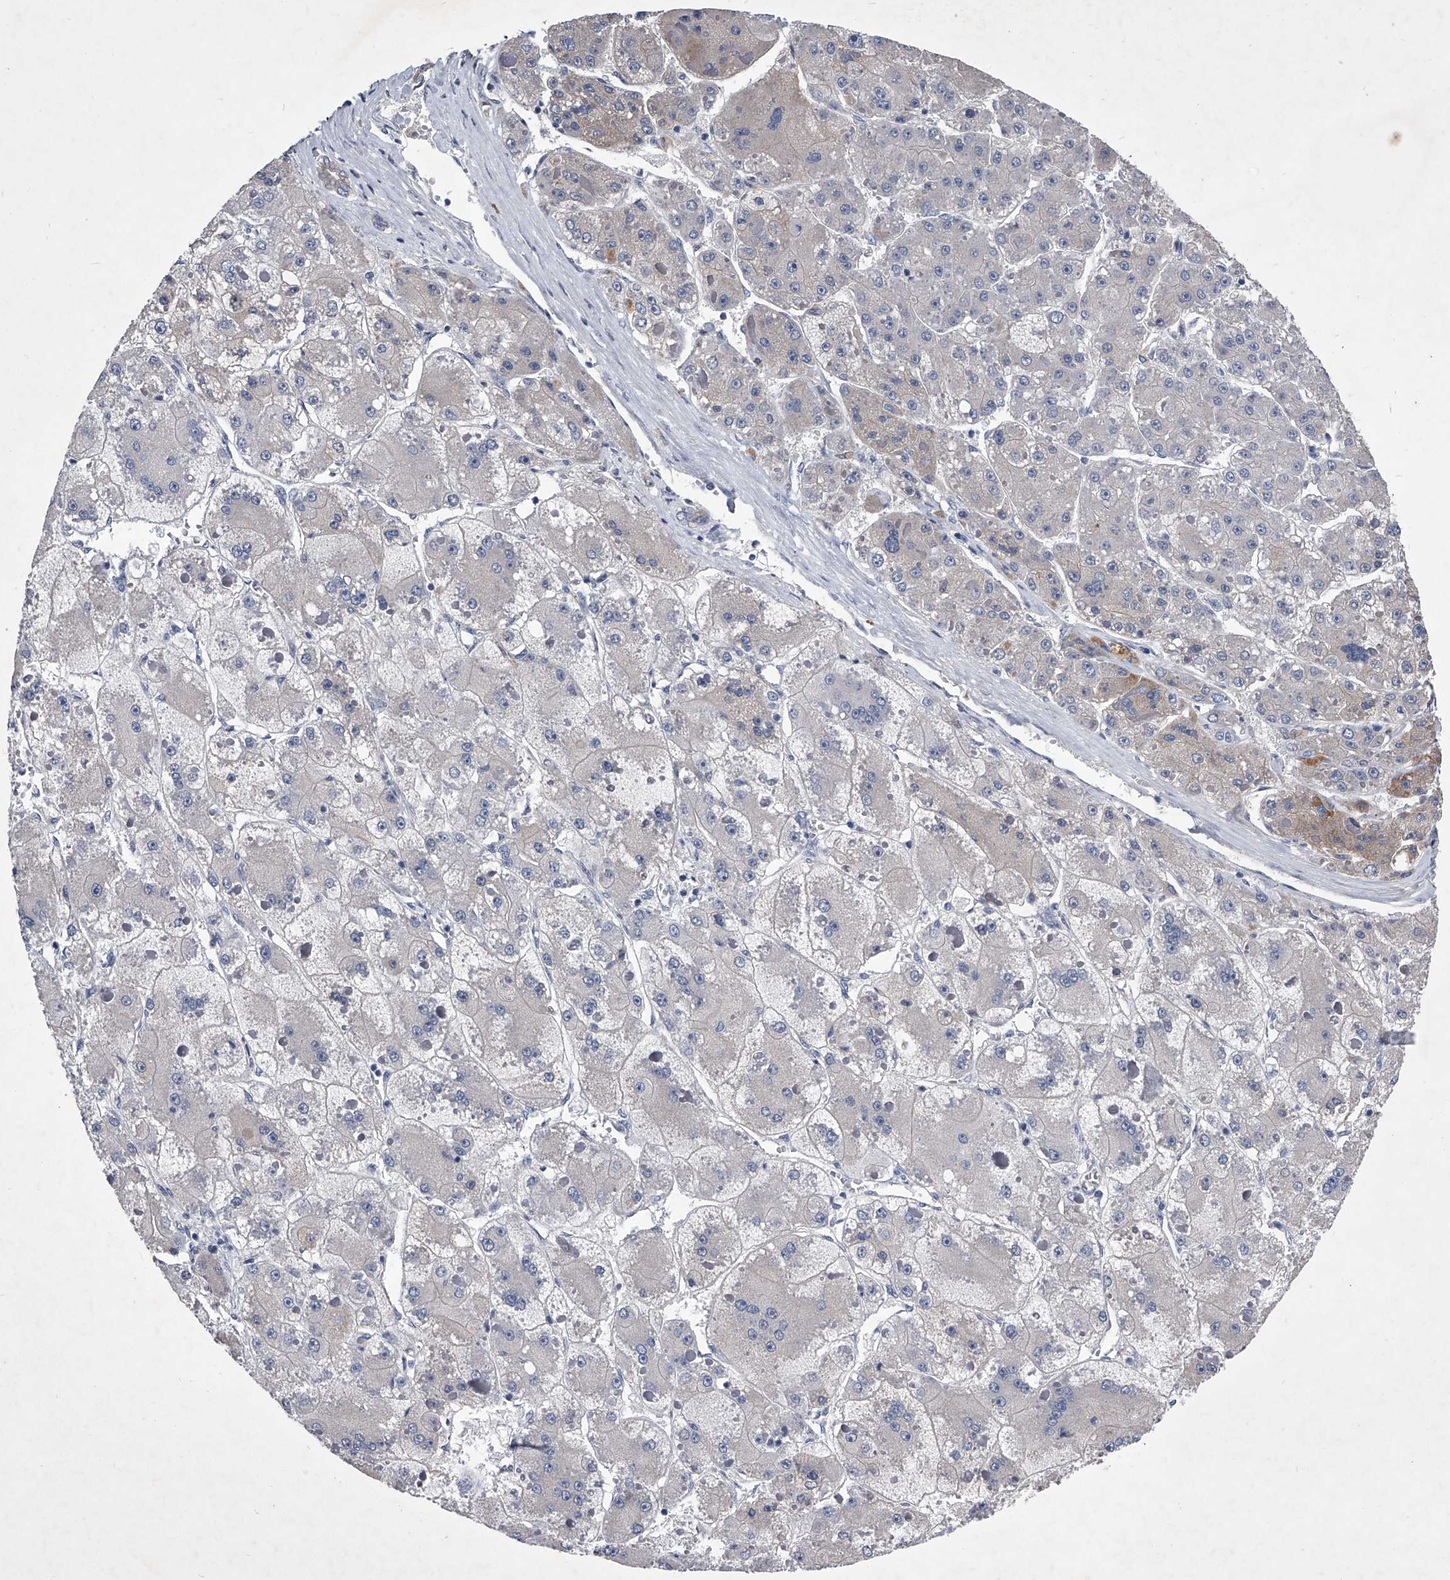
{"staining": {"intensity": "moderate", "quantity": "<25%", "location": "cytoplasmic/membranous"}, "tissue": "liver cancer", "cell_type": "Tumor cells", "image_type": "cancer", "snomed": [{"axis": "morphology", "description": "Carcinoma, Hepatocellular, NOS"}, {"axis": "topography", "description": "Liver"}], "caption": "Hepatocellular carcinoma (liver) stained with a protein marker displays moderate staining in tumor cells.", "gene": "ZNF76", "patient": {"sex": "female", "age": 73}}